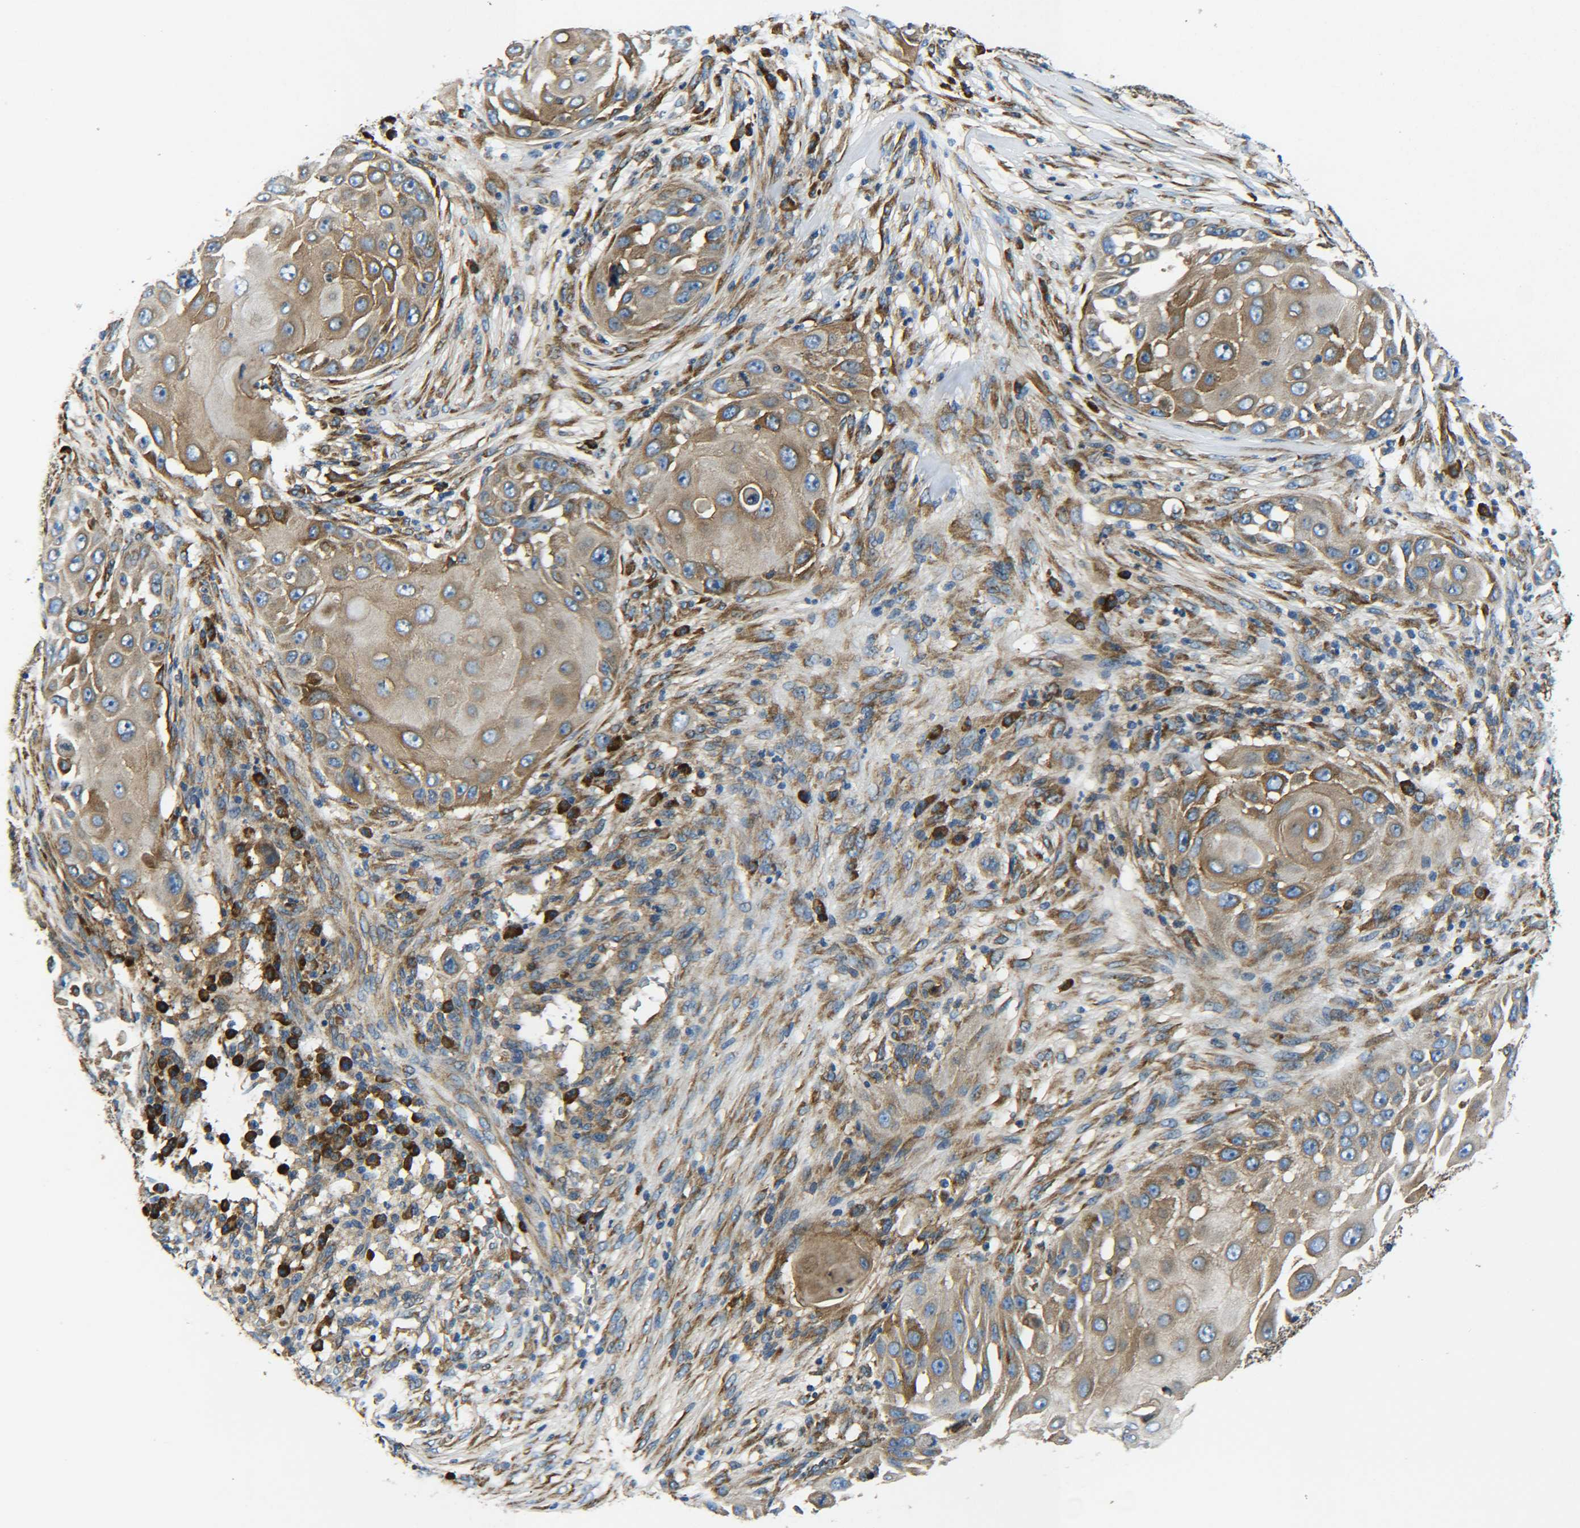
{"staining": {"intensity": "moderate", "quantity": ">75%", "location": "cytoplasmic/membranous"}, "tissue": "skin cancer", "cell_type": "Tumor cells", "image_type": "cancer", "snomed": [{"axis": "morphology", "description": "Squamous cell carcinoma, NOS"}, {"axis": "topography", "description": "Skin"}], "caption": "Brown immunohistochemical staining in human squamous cell carcinoma (skin) shows moderate cytoplasmic/membranous expression in approximately >75% of tumor cells.", "gene": "PREB", "patient": {"sex": "female", "age": 44}}